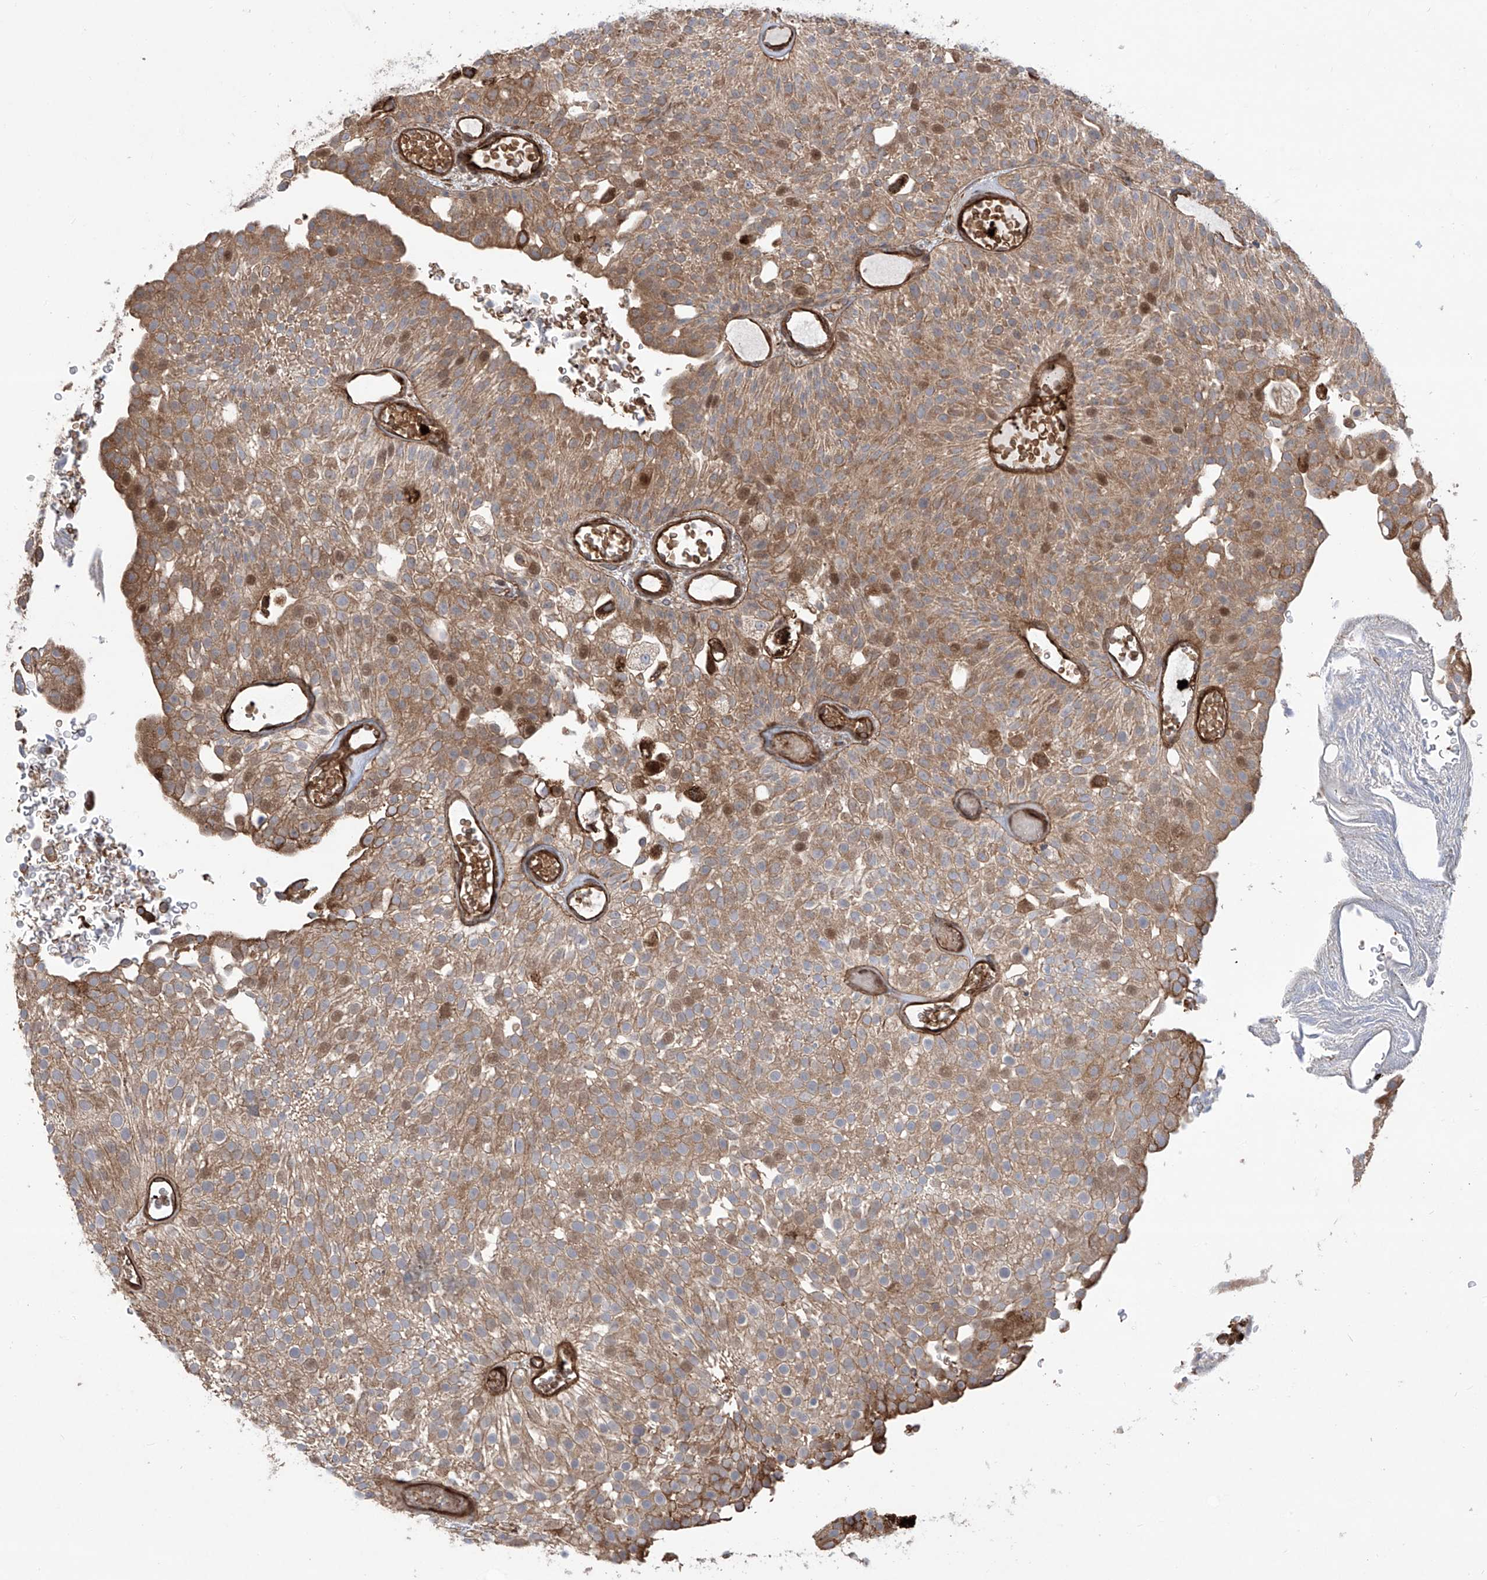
{"staining": {"intensity": "moderate", "quantity": ">75%", "location": "cytoplasmic/membranous"}, "tissue": "urothelial cancer", "cell_type": "Tumor cells", "image_type": "cancer", "snomed": [{"axis": "morphology", "description": "Urothelial carcinoma, Low grade"}, {"axis": "topography", "description": "Urinary bladder"}], "caption": "Urothelial cancer stained for a protein (brown) reveals moderate cytoplasmic/membranous positive expression in about >75% of tumor cells.", "gene": "APAF1", "patient": {"sex": "male", "age": 78}}